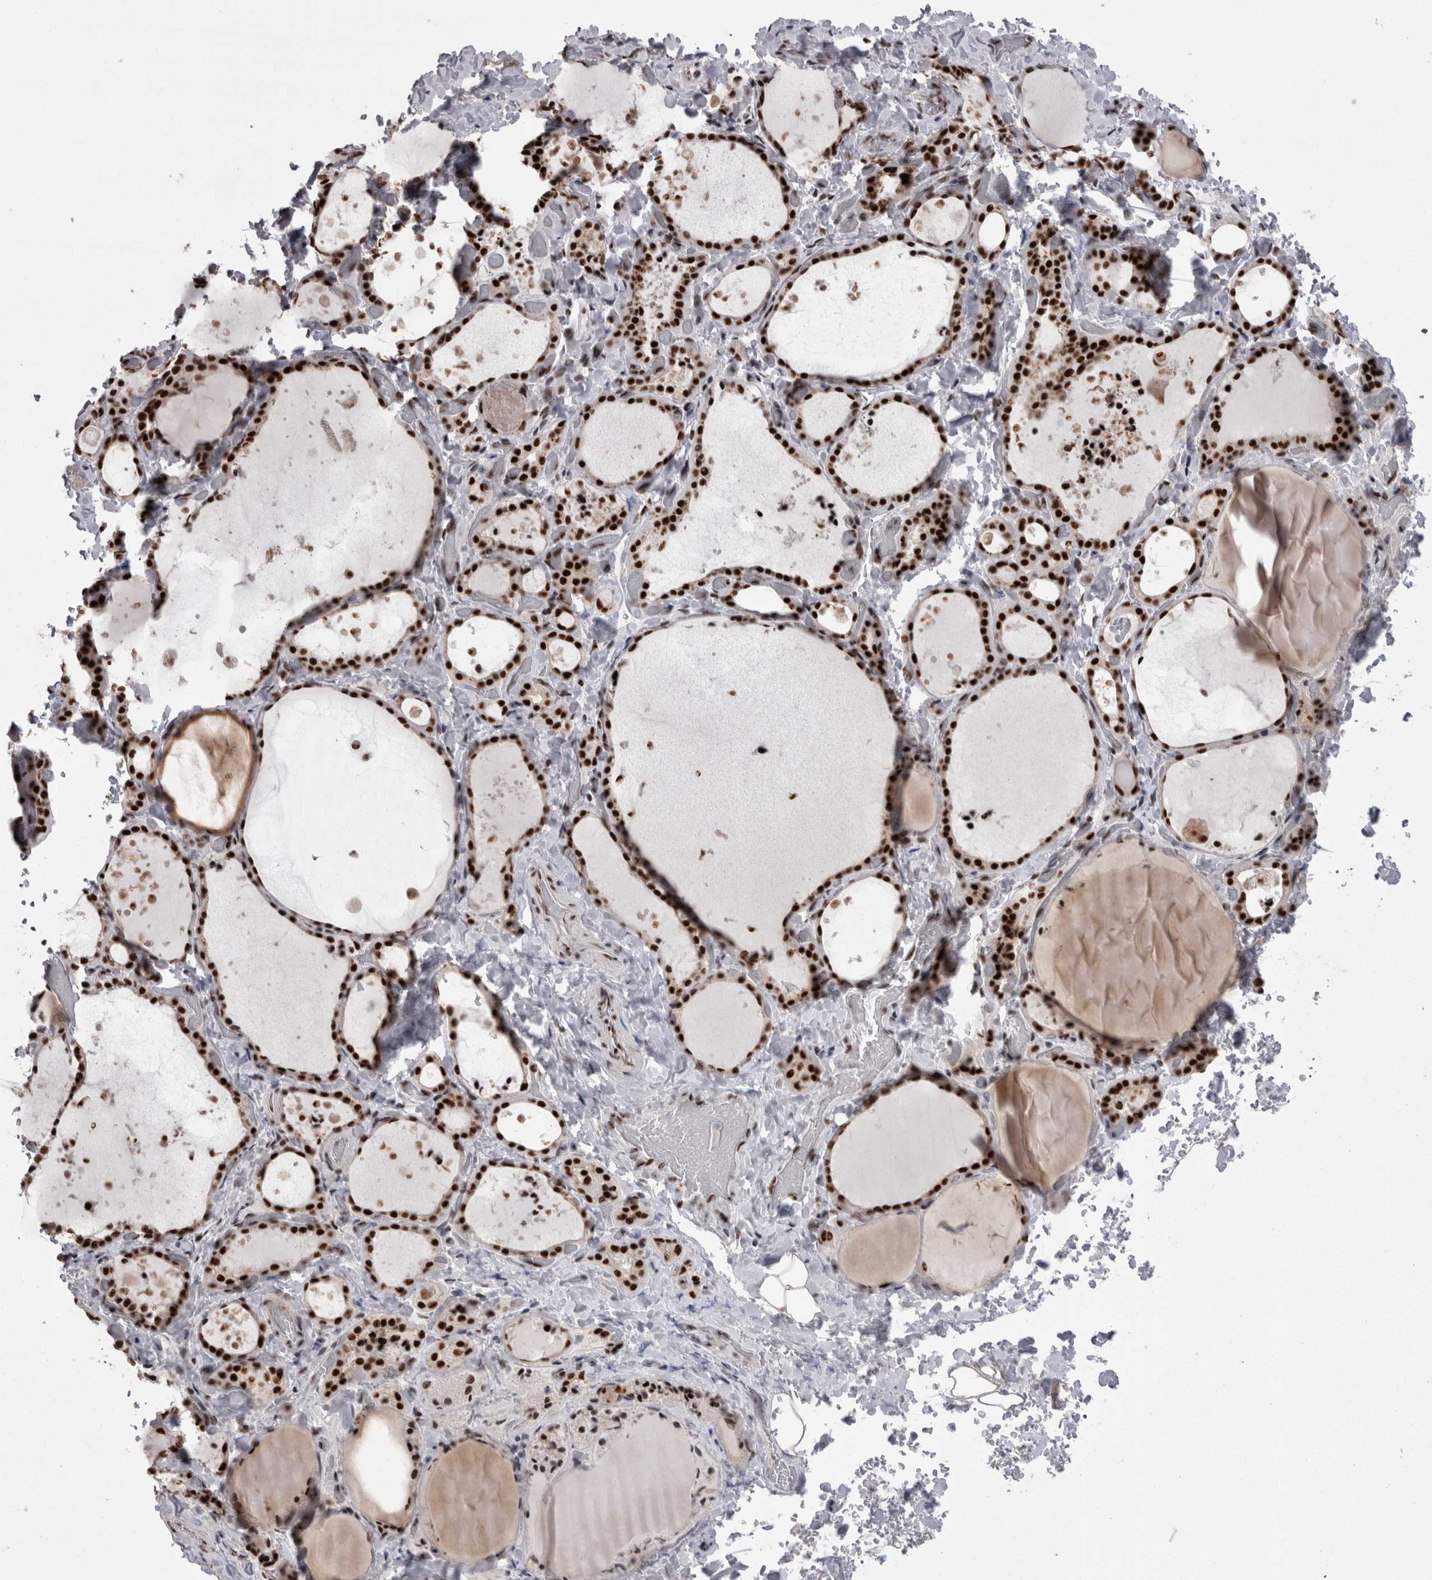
{"staining": {"intensity": "strong", "quantity": ">75%", "location": "nuclear"}, "tissue": "thyroid gland", "cell_type": "Glandular cells", "image_type": "normal", "snomed": [{"axis": "morphology", "description": "Normal tissue, NOS"}, {"axis": "topography", "description": "Thyroid gland"}], "caption": "About >75% of glandular cells in benign human thyroid gland show strong nuclear protein positivity as visualized by brown immunohistochemical staining.", "gene": "SNRNP40", "patient": {"sex": "female", "age": 44}}